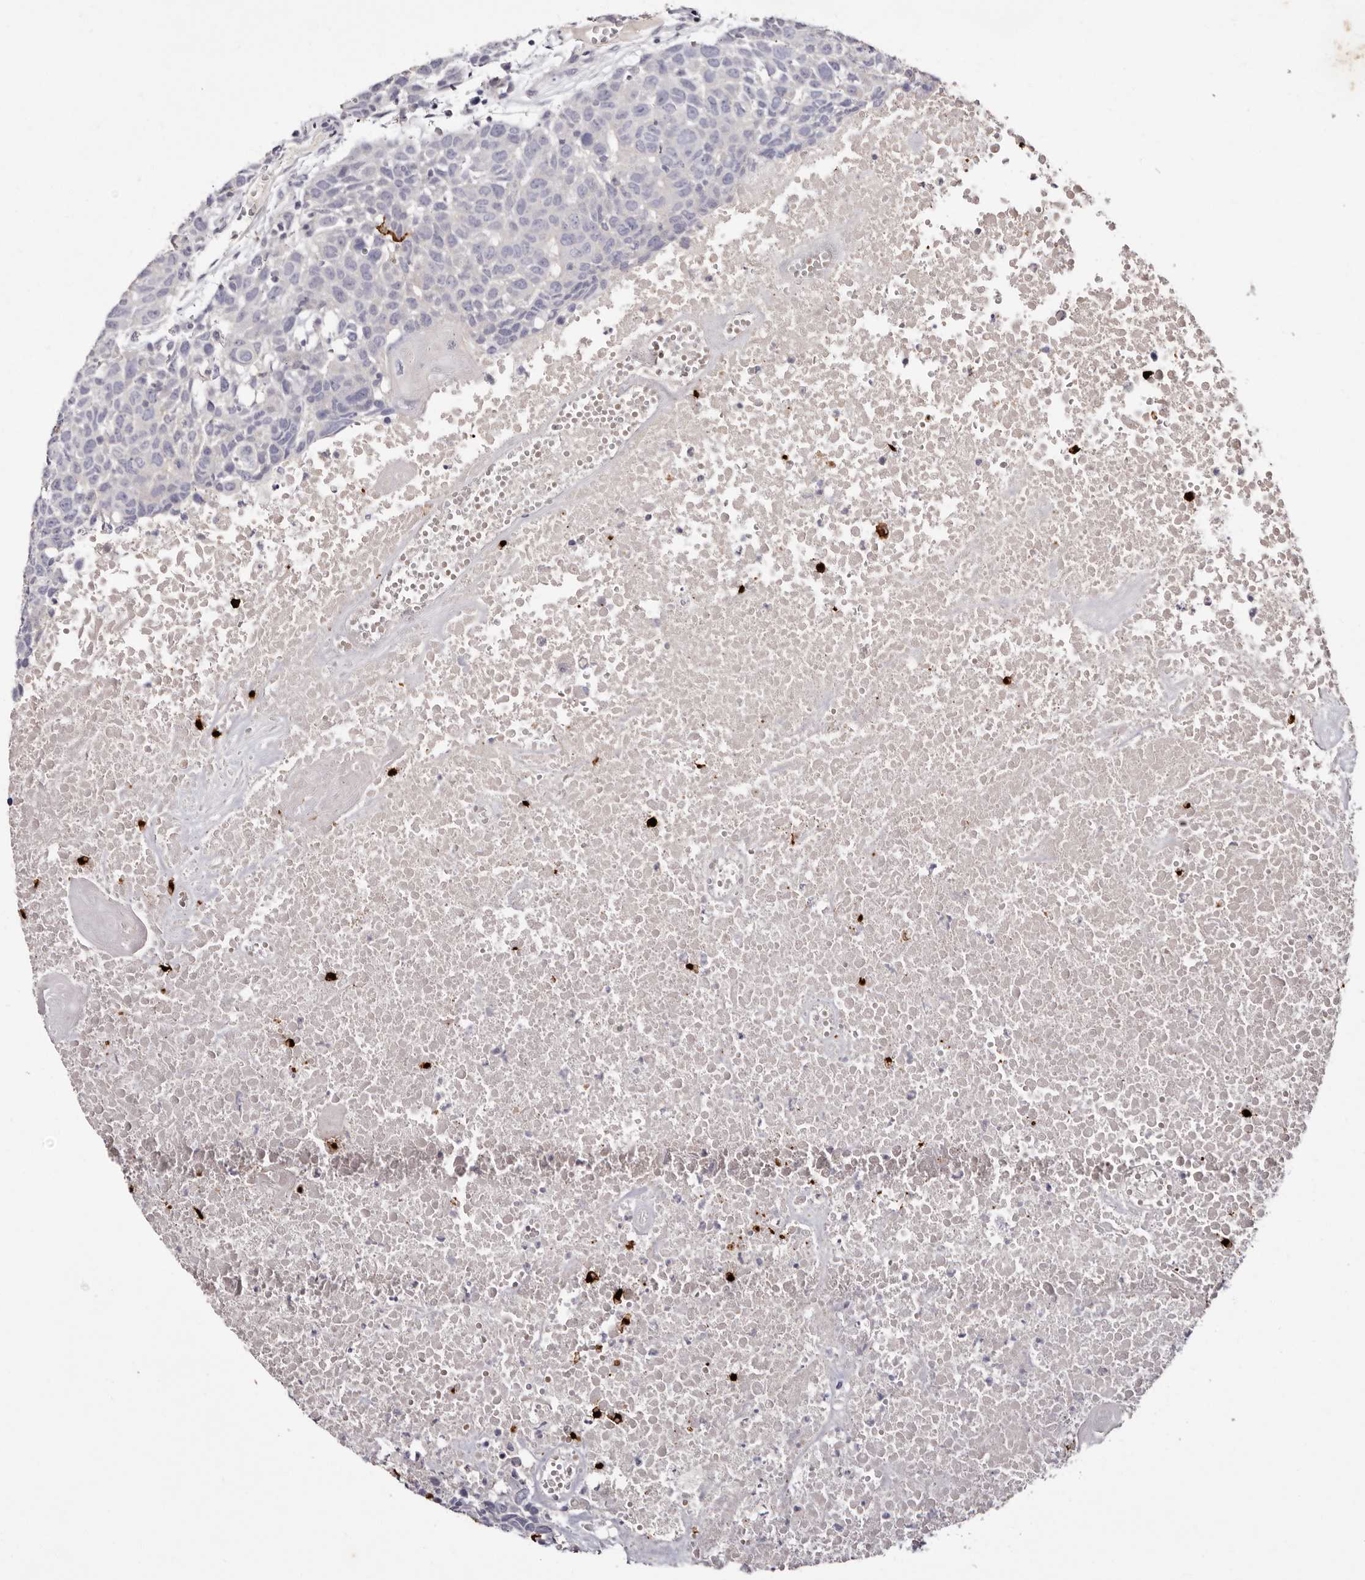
{"staining": {"intensity": "negative", "quantity": "none", "location": "none"}, "tissue": "head and neck cancer", "cell_type": "Tumor cells", "image_type": "cancer", "snomed": [{"axis": "morphology", "description": "Squamous cell carcinoma, NOS"}, {"axis": "topography", "description": "Head-Neck"}], "caption": "IHC micrograph of human head and neck cancer stained for a protein (brown), which shows no expression in tumor cells.", "gene": "S1PR5", "patient": {"sex": "male", "age": 66}}